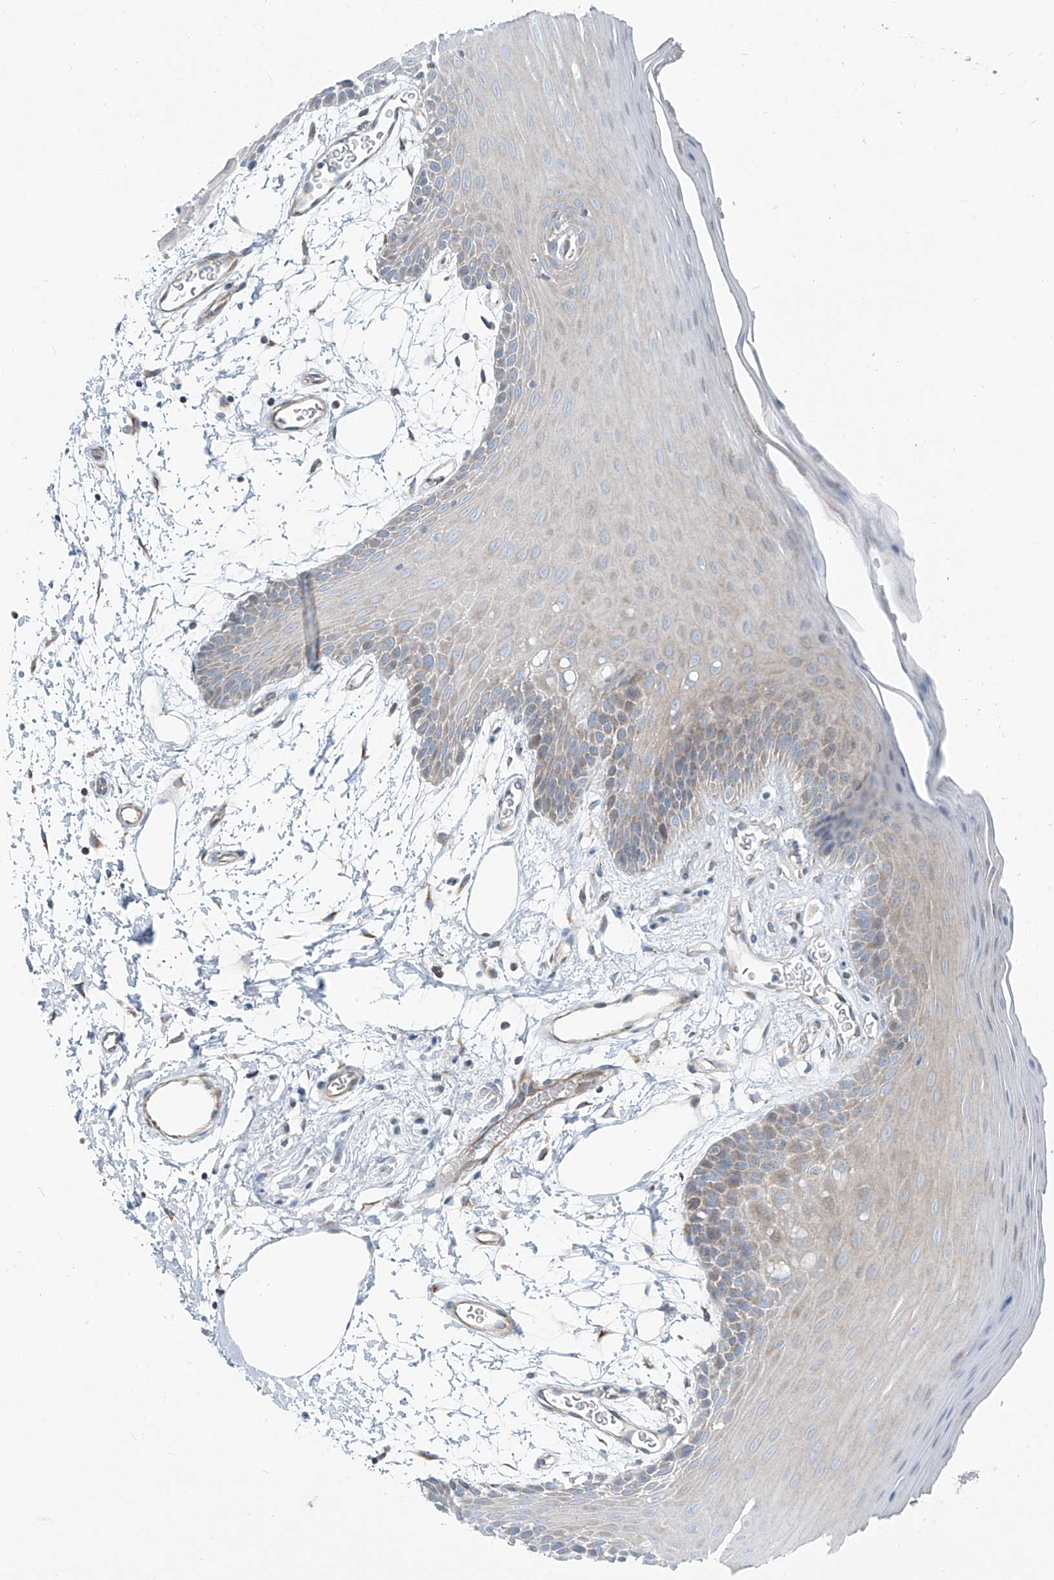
{"staining": {"intensity": "negative", "quantity": "none", "location": "none"}, "tissue": "oral mucosa", "cell_type": "Squamous epithelial cells", "image_type": "normal", "snomed": [{"axis": "morphology", "description": "Normal tissue, NOS"}, {"axis": "topography", "description": "Skeletal muscle"}, {"axis": "topography", "description": "Oral tissue"}, {"axis": "topography", "description": "Salivary gland"}, {"axis": "topography", "description": "Peripheral nerve tissue"}], "caption": "A high-resolution image shows IHC staining of unremarkable oral mucosa, which shows no significant staining in squamous epithelial cells.", "gene": "HIC2", "patient": {"sex": "male", "age": 54}}